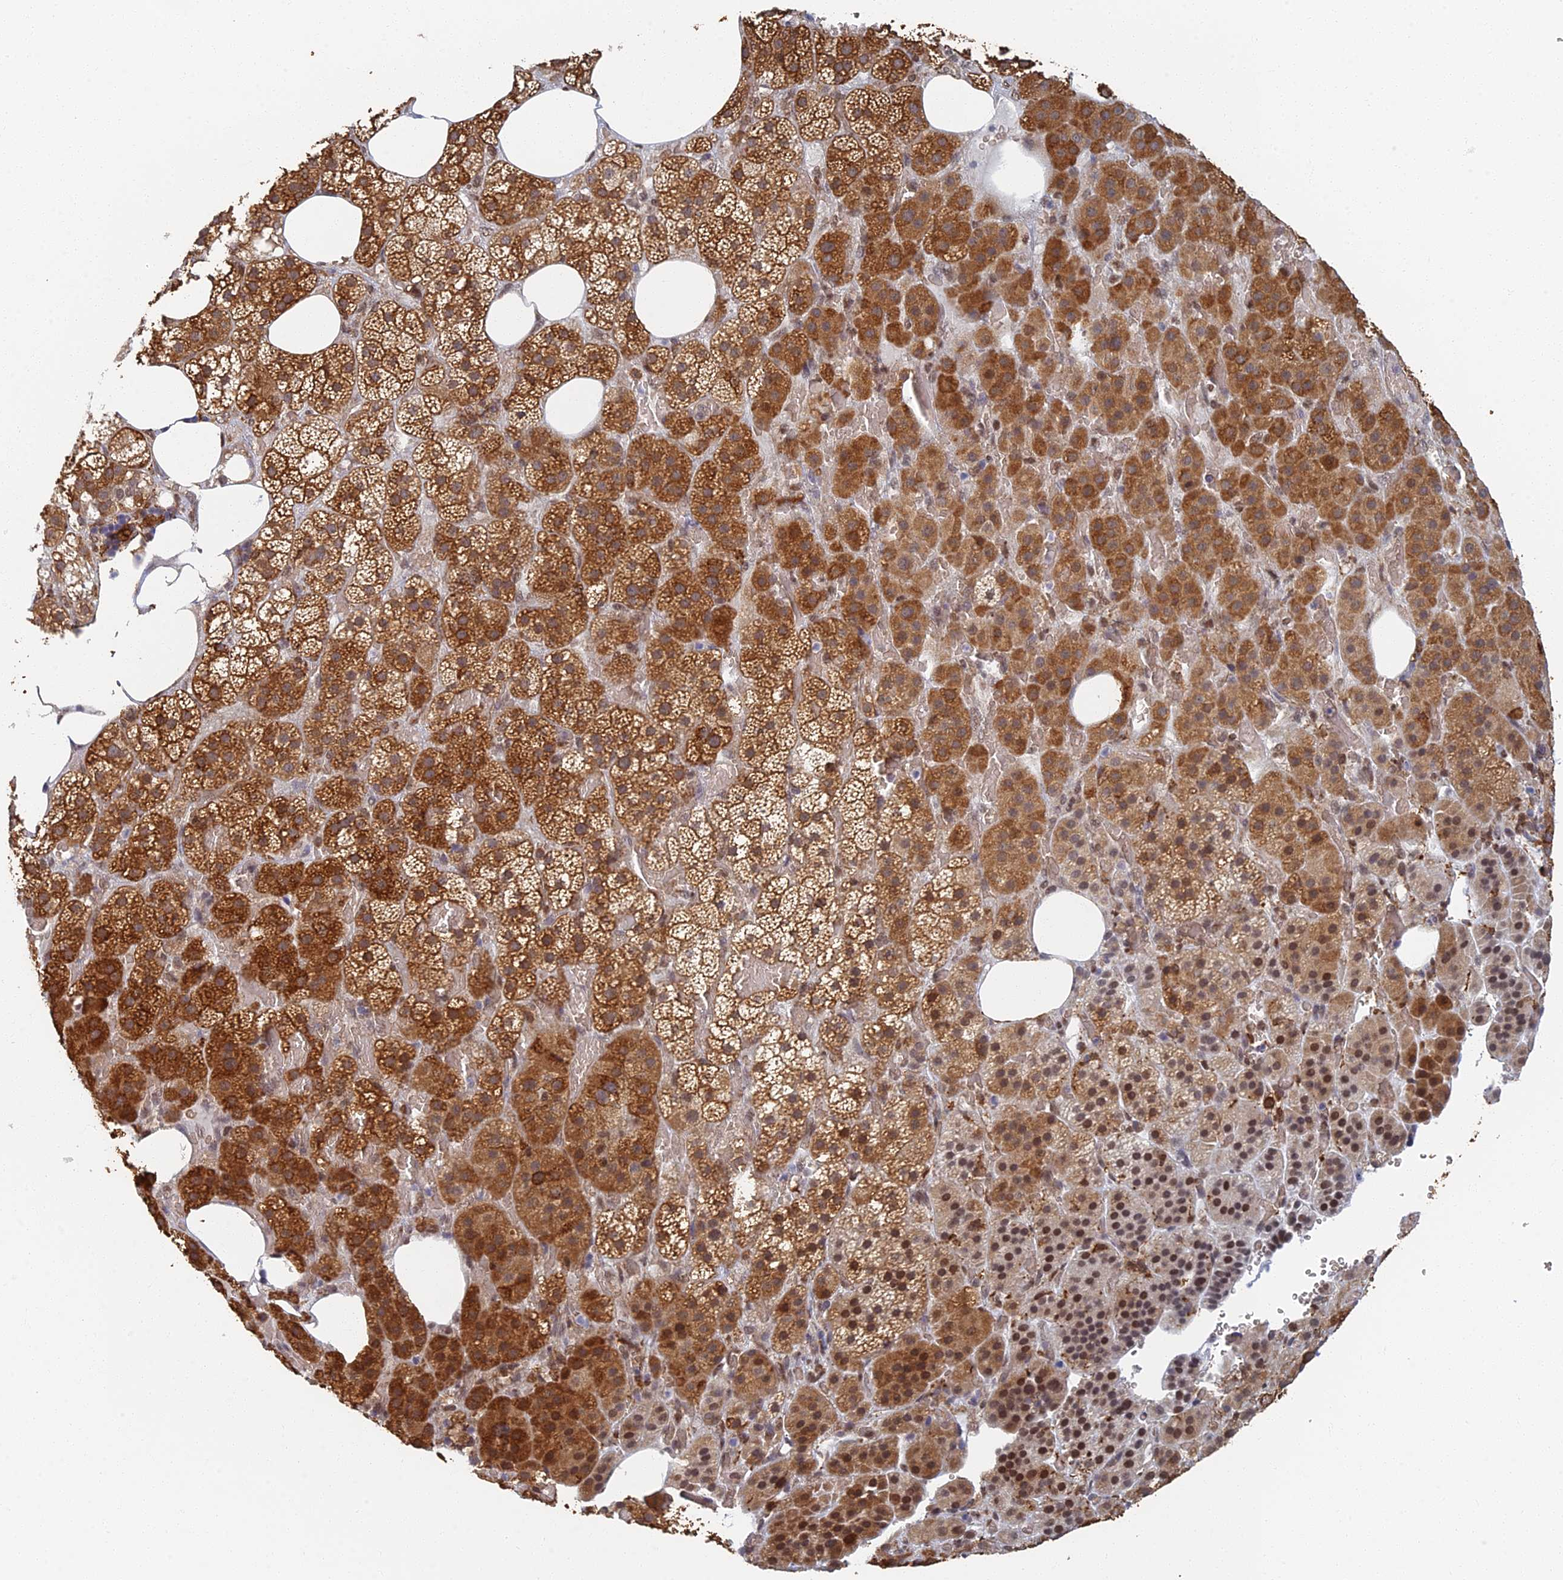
{"staining": {"intensity": "strong", "quantity": ">75%", "location": "cytoplasmic/membranous"}, "tissue": "adrenal gland", "cell_type": "Glandular cells", "image_type": "normal", "snomed": [{"axis": "morphology", "description": "Normal tissue, NOS"}, {"axis": "topography", "description": "Adrenal gland"}], "caption": "Immunohistochemistry micrograph of unremarkable adrenal gland: human adrenal gland stained using immunohistochemistry exhibits high levels of strong protein expression localized specifically in the cytoplasmic/membranous of glandular cells, appearing as a cytoplasmic/membranous brown color.", "gene": "GPATCH1", "patient": {"sex": "female", "age": 59}}